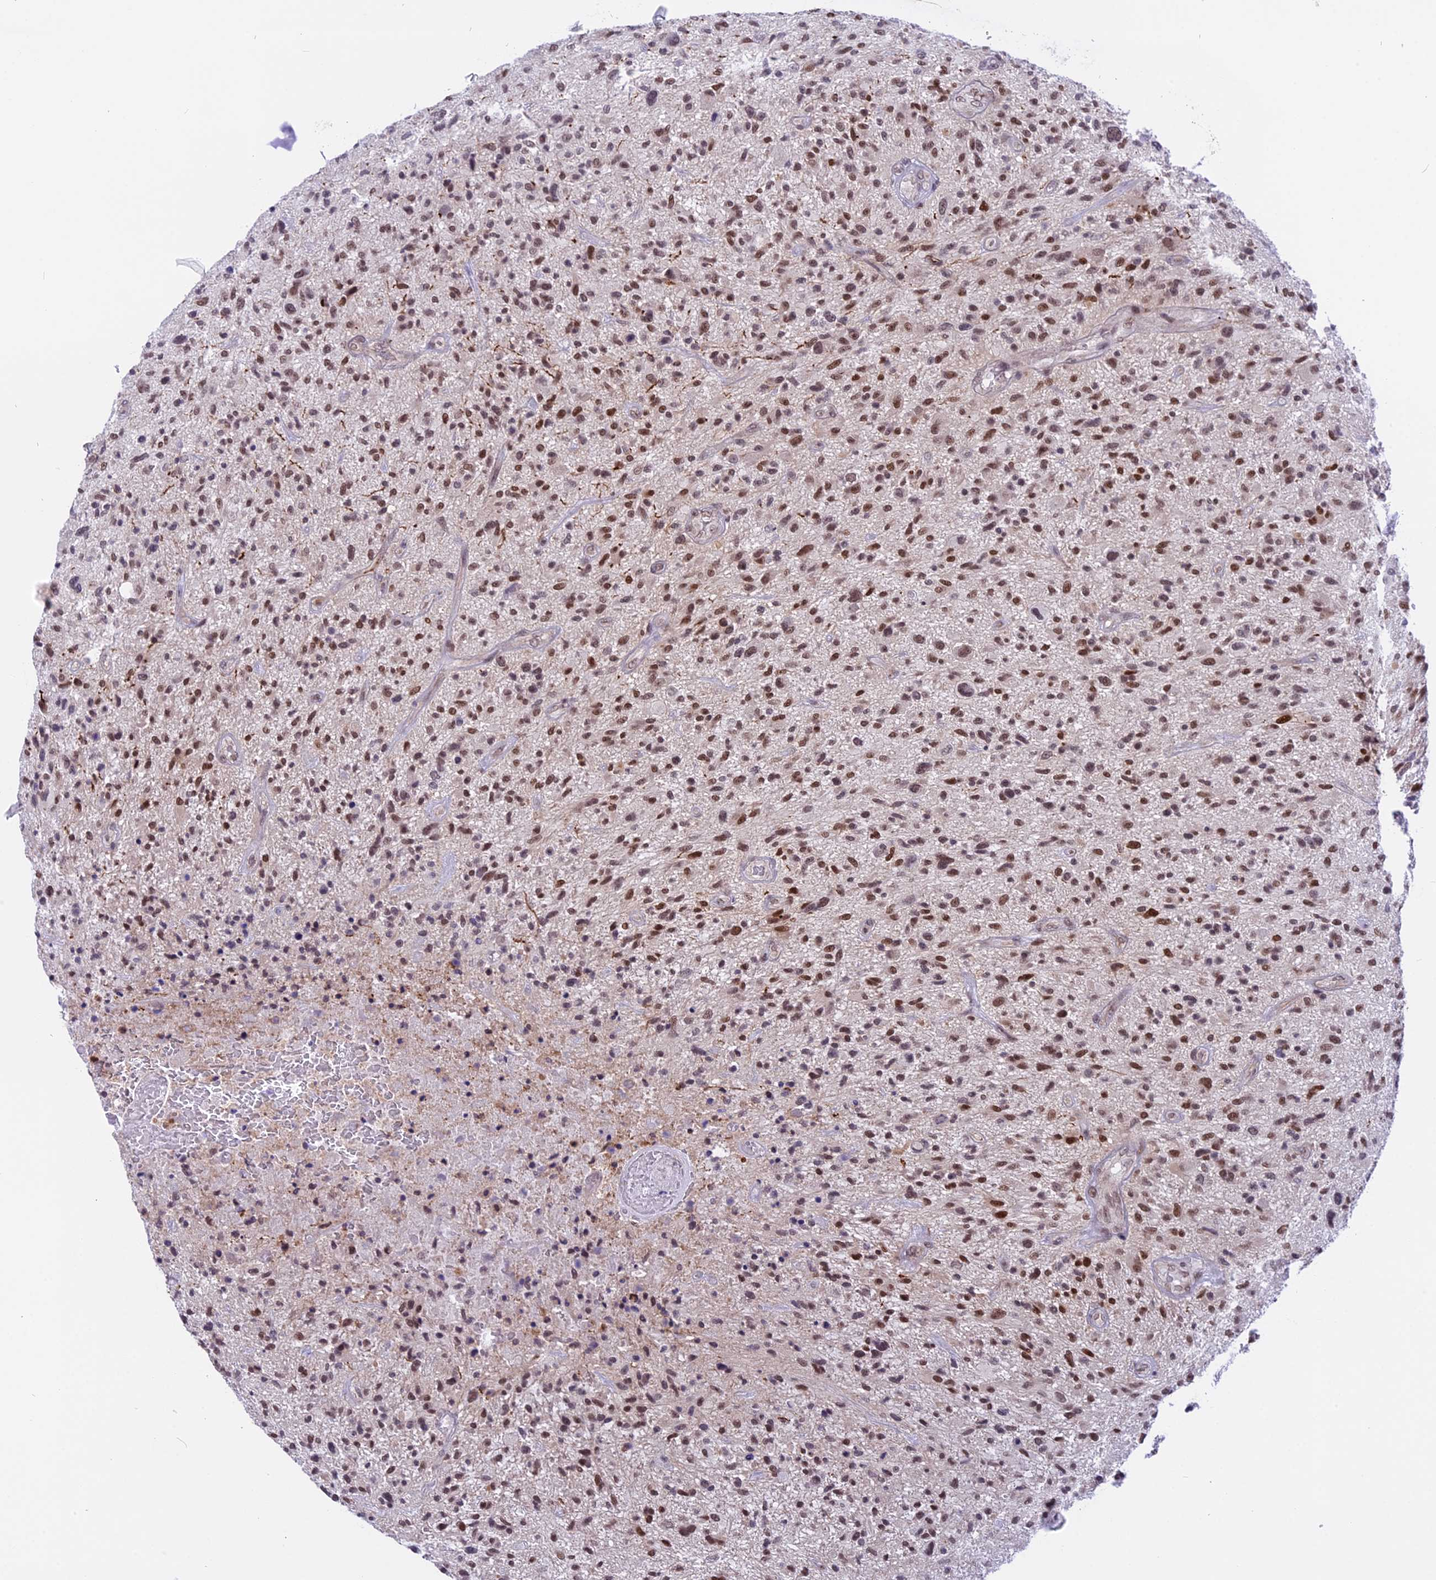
{"staining": {"intensity": "moderate", "quantity": ">75%", "location": "nuclear"}, "tissue": "glioma", "cell_type": "Tumor cells", "image_type": "cancer", "snomed": [{"axis": "morphology", "description": "Glioma, malignant, High grade"}, {"axis": "topography", "description": "Brain"}], "caption": "The histopathology image displays a brown stain indicating the presence of a protein in the nuclear of tumor cells in malignant glioma (high-grade). (DAB = brown stain, brightfield microscopy at high magnification).", "gene": "TADA3", "patient": {"sex": "male", "age": 47}}